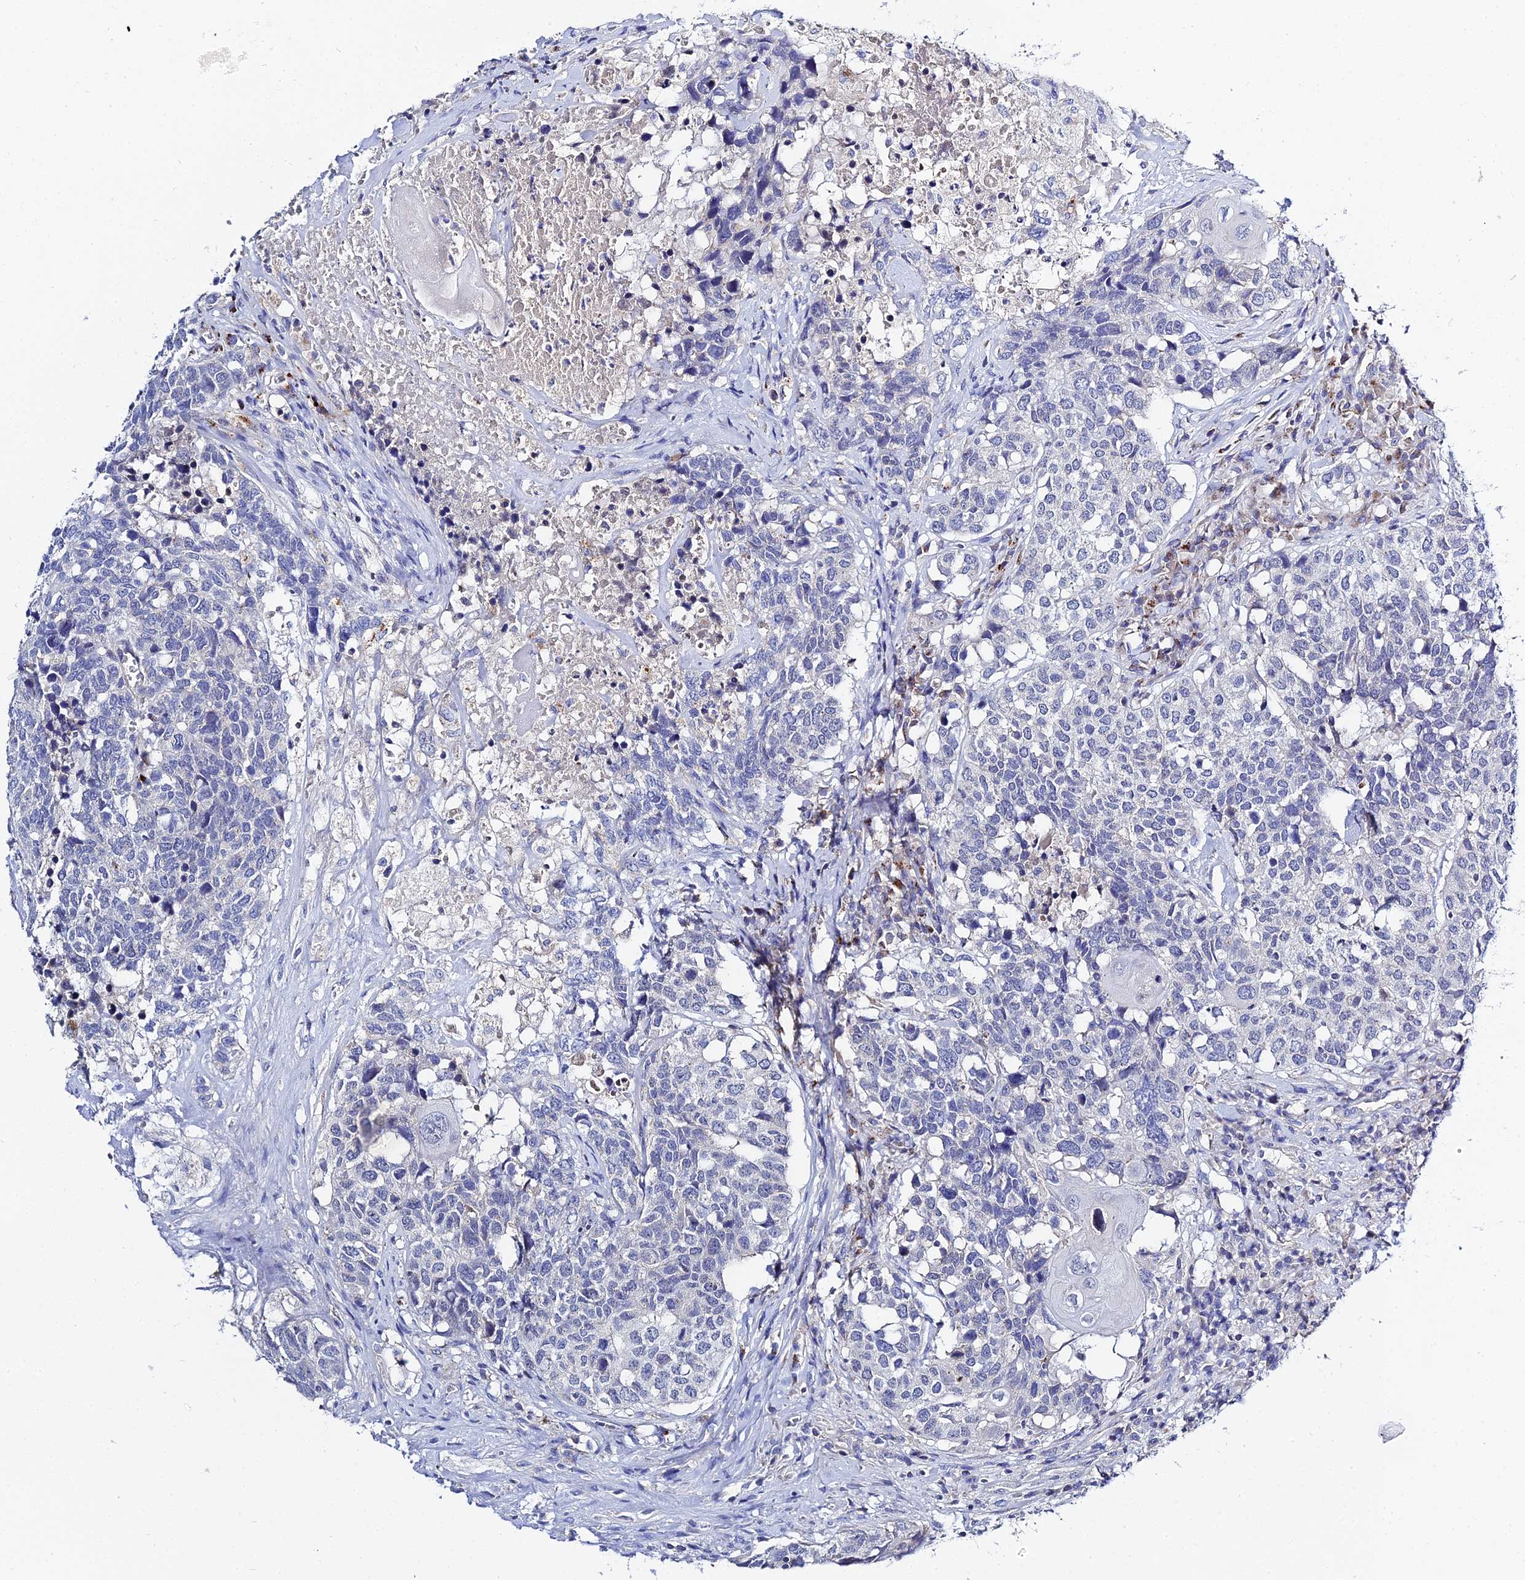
{"staining": {"intensity": "negative", "quantity": "none", "location": "none"}, "tissue": "head and neck cancer", "cell_type": "Tumor cells", "image_type": "cancer", "snomed": [{"axis": "morphology", "description": "Squamous cell carcinoma, NOS"}, {"axis": "topography", "description": "Head-Neck"}], "caption": "This is an immunohistochemistry image of squamous cell carcinoma (head and neck). There is no expression in tumor cells.", "gene": "APOBEC3H", "patient": {"sex": "male", "age": 66}}